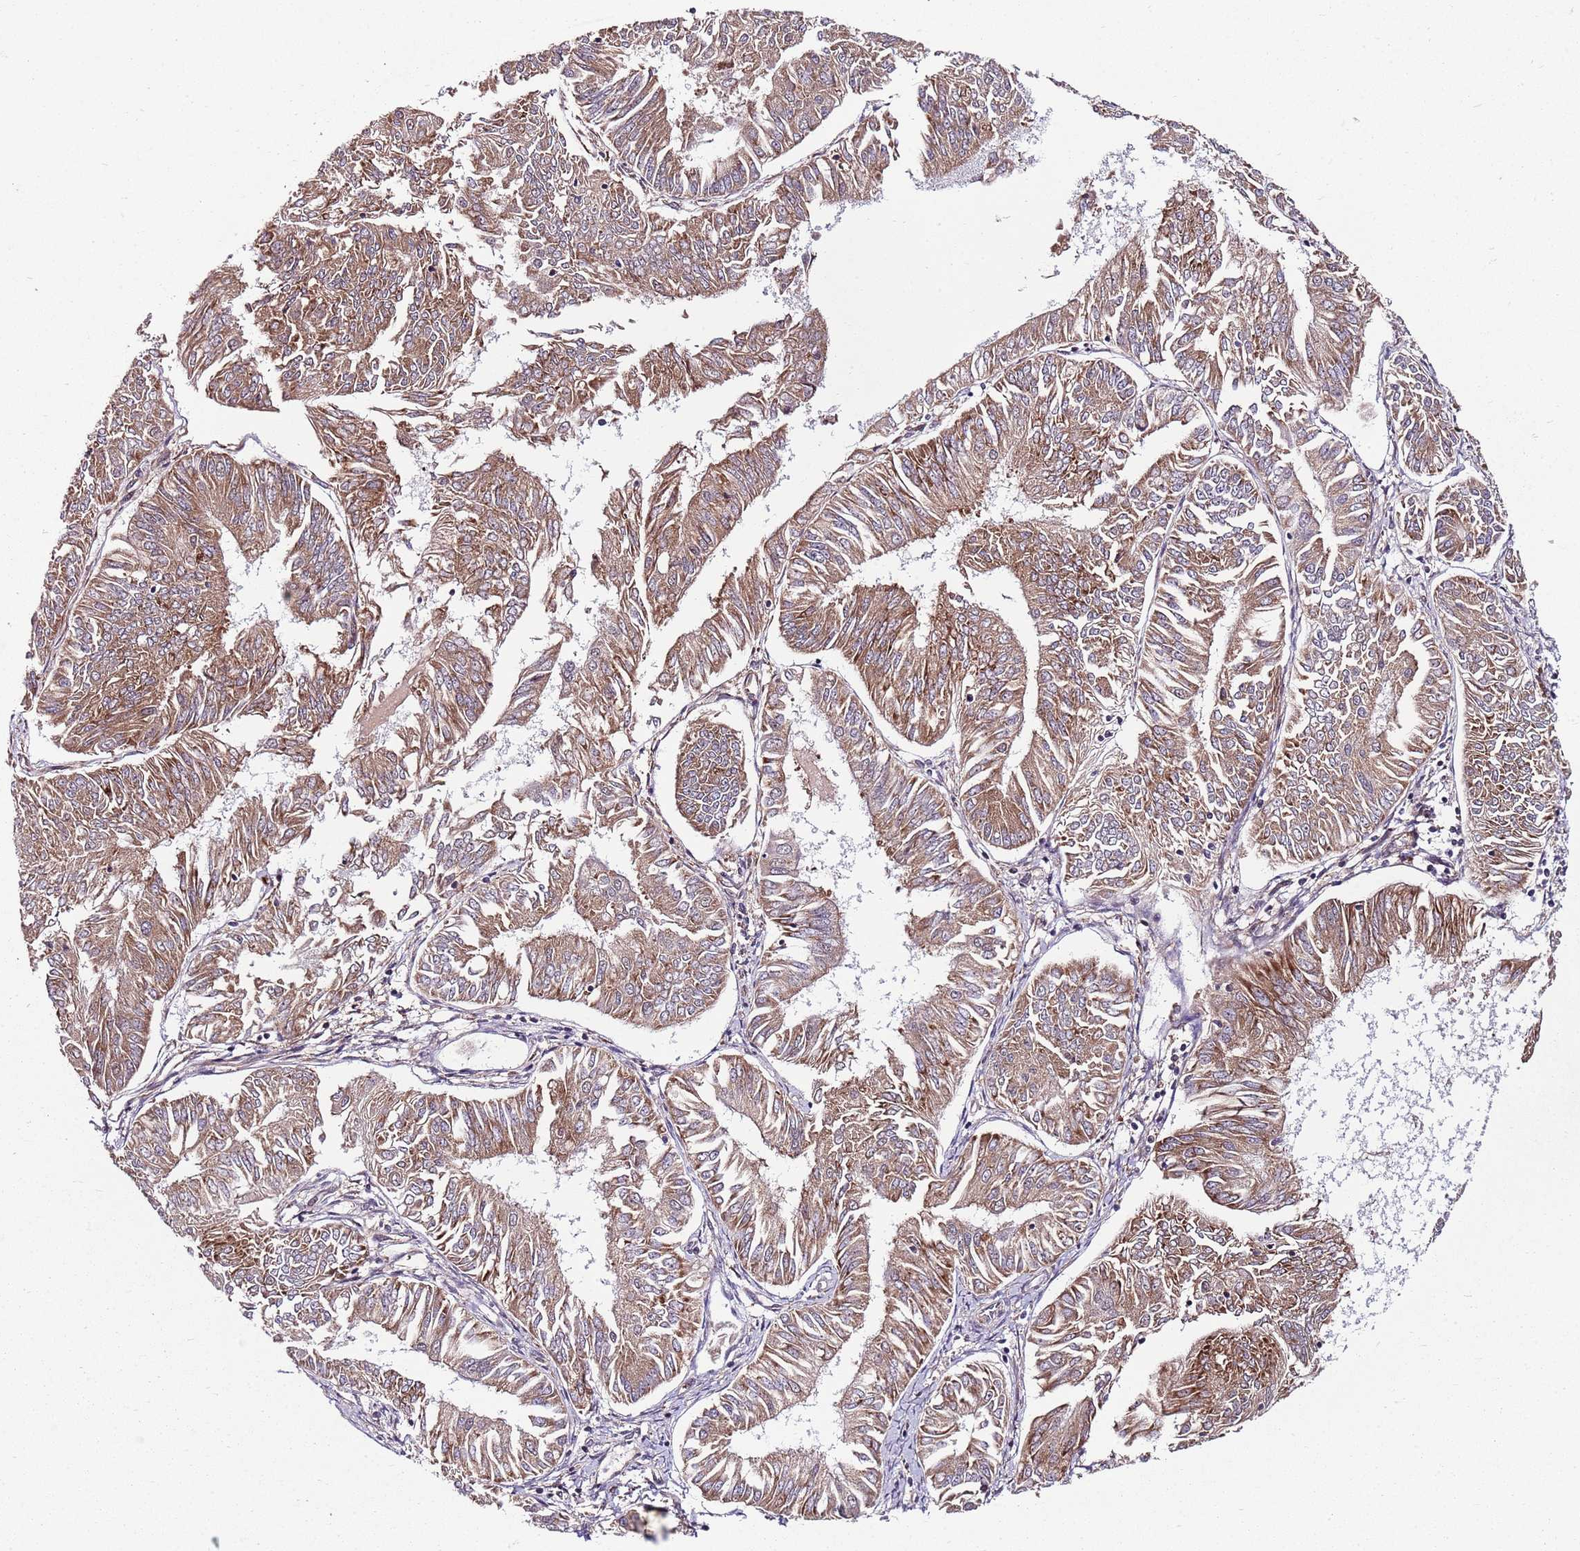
{"staining": {"intensity": "moderate", "quantity": ">75%", "location": "cytoplasmic/membranous"}, "tissue": "endometrial cancer", "cell_type": "Tumor cells", "image_type": "cancer", "snomed": [{"axis": "morphology", "description": "Adenocarcinoma, NOS"}, {"axis": "topography", "description": "Endometrium"}], "caption": "Endometrial adenocarcinoma tissue reveals moderate cytoplasmic/membranous positivity in about >75% of tumor cells, visualized by immunohistochemistry. (DAB (3,3'-diaminobenzidine) IHC, brown staining for protein, blue staining for nuclei).", "gene": "FBXL22", "patient": {"sex": "female", "age": 58}}